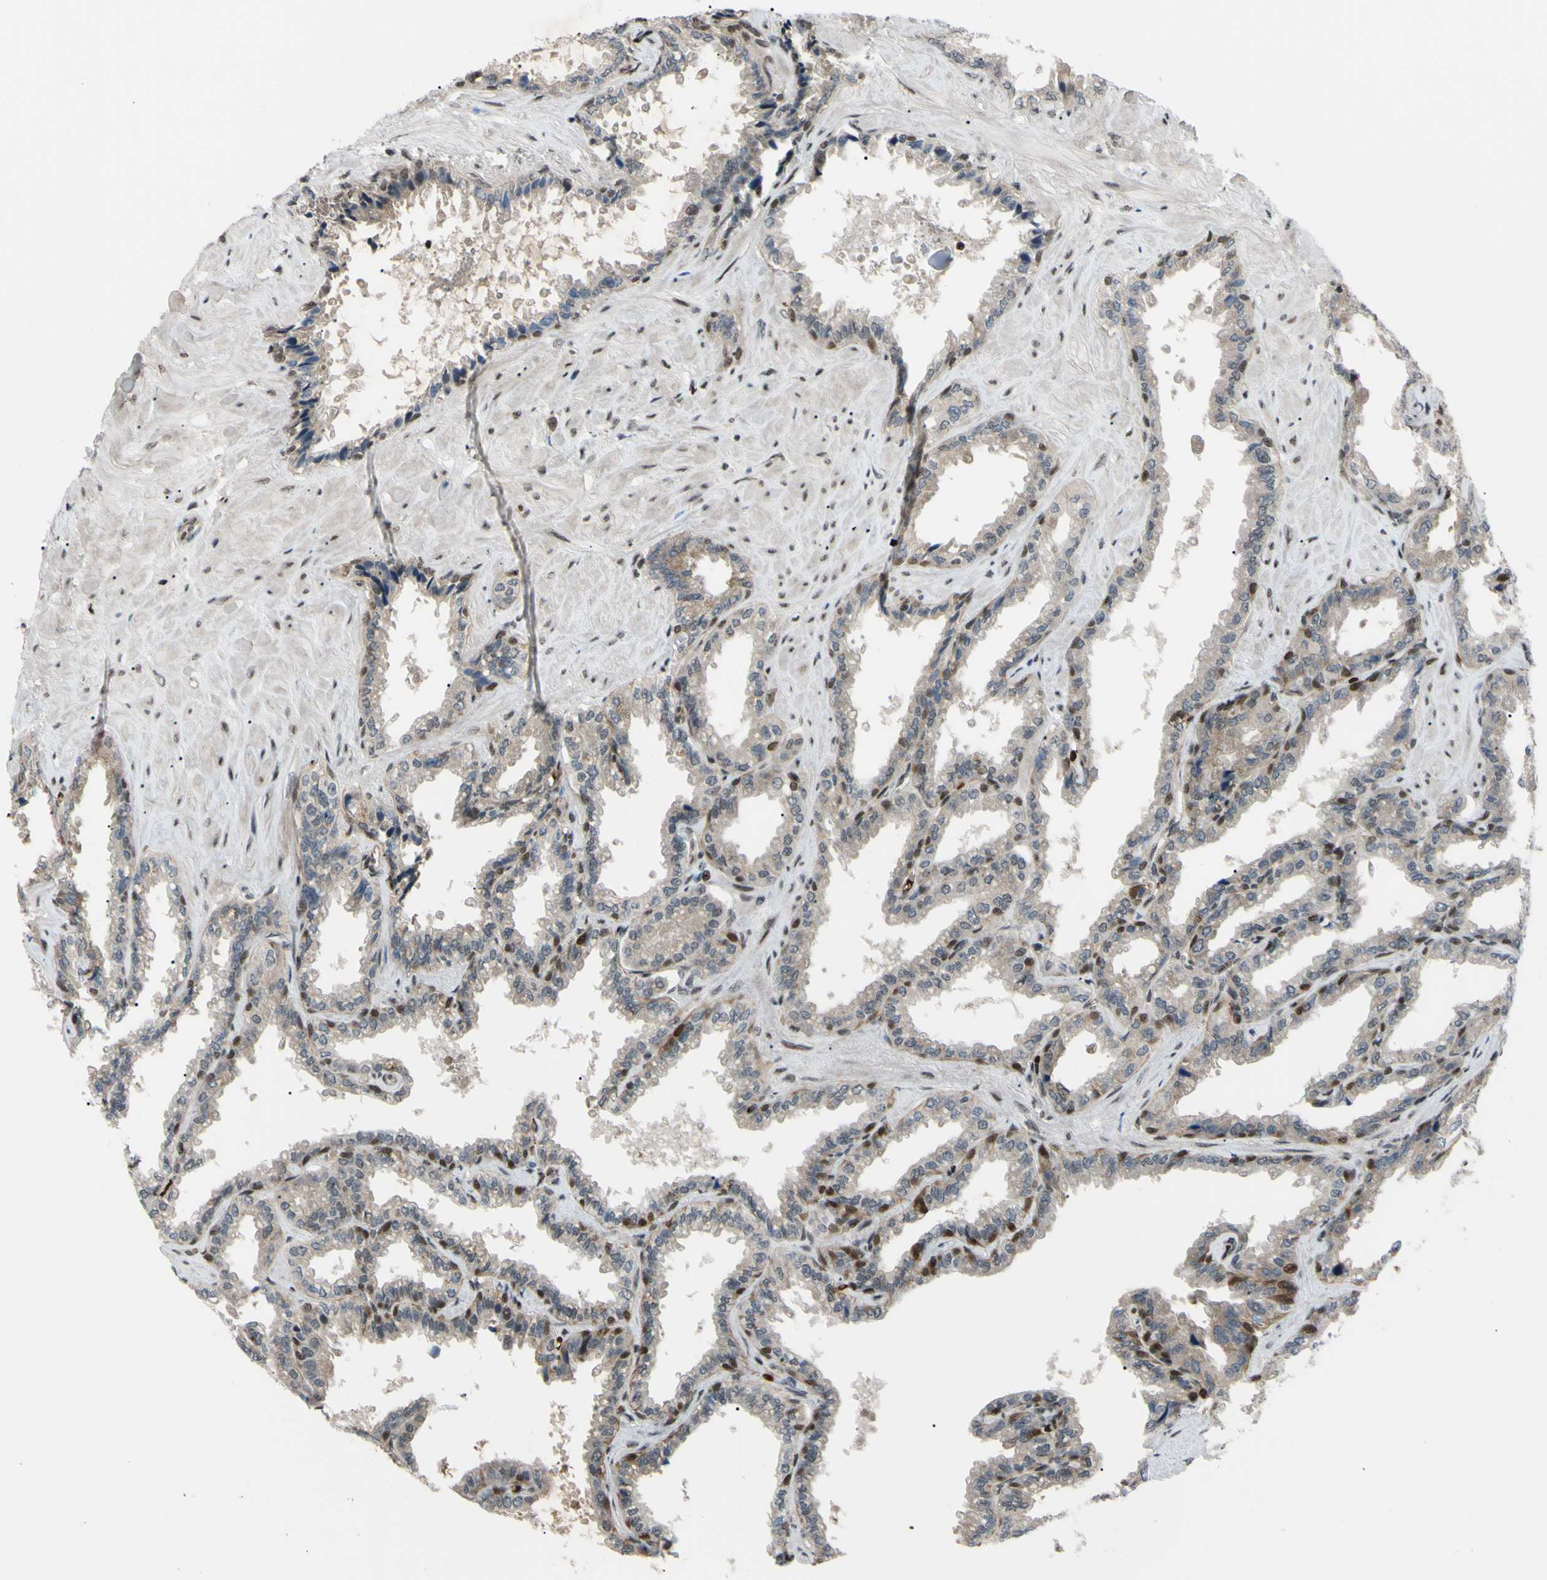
{"staining": {"intensity": "moderate", "quantity": "25%-75%", "location": "cytoplasmic/membranous,nuclear"}, "tissue": "seminal vesicle", "cell_type": "Glandular cells", "image_type": "normal", "snomed": [{"axis": "morphology", "description": "Normal tissue, NOS"}, {"axis": "topography", "description": "Seminal veicle"}], "caption": "Glandular cells demonstrate moderate cytoplasmic/membranous,nuclear expression in approximately 25%-75% of cells in normal seminal vesicle. Nuclei are stained in blue.", "gene": "THAP12", "patient": {"sex": "male", "age": 46}}